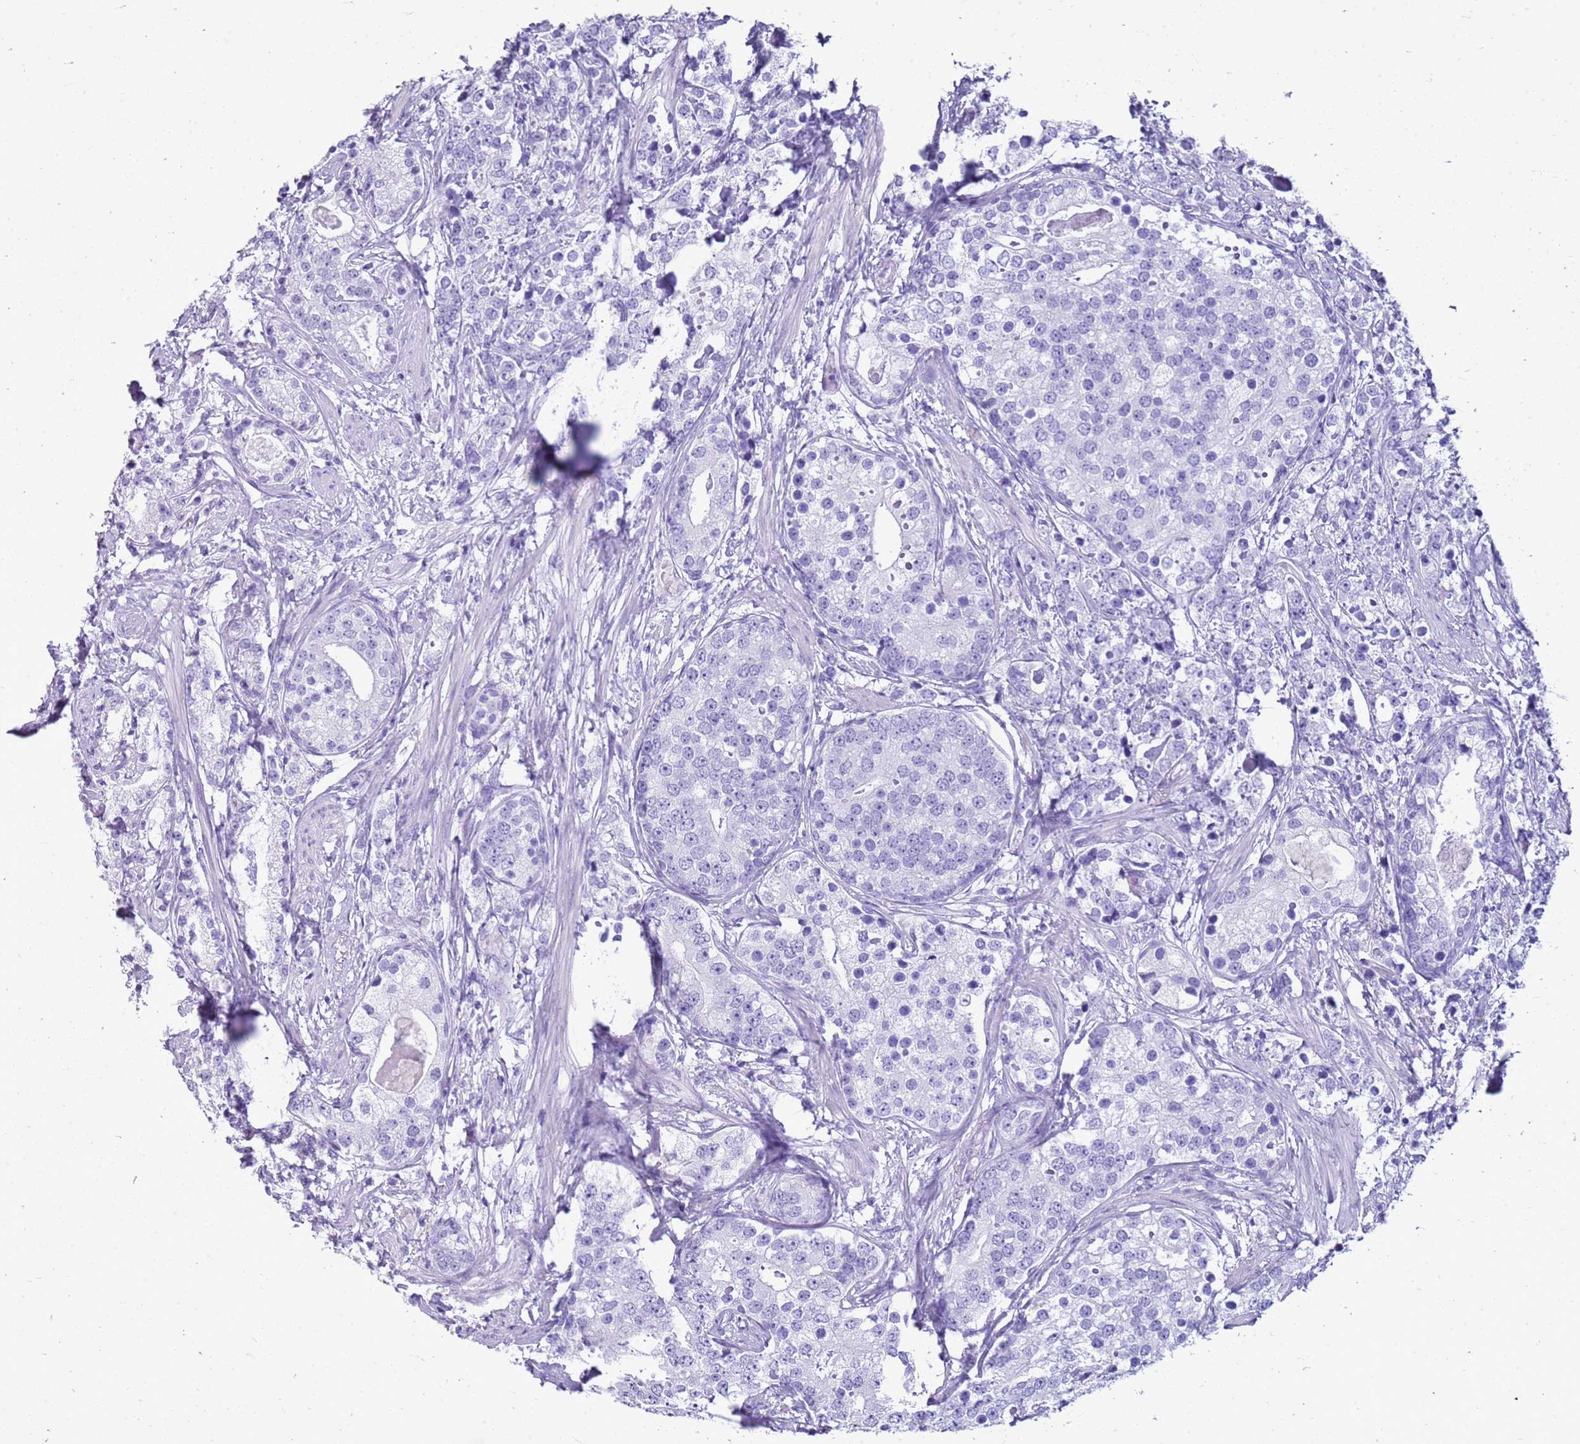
{"staining": {"intensity": "negative", "quantity": "none", "location": "none"}, "tissue": "prostate cancer", "cell_type": "Tumor cells", "image_type": "cancer", "snomed": [{"axis": "morphology", "description": "Adenocarcinoma, High grade"}, {"axis": "topography", "description": "Prostate"}], "caption": "Tumor cells show no significant protein positivity in prostate high-grade adenocarcinoma.", "gene": "CA8", "patient": {"sex": "male", "age": 69}}